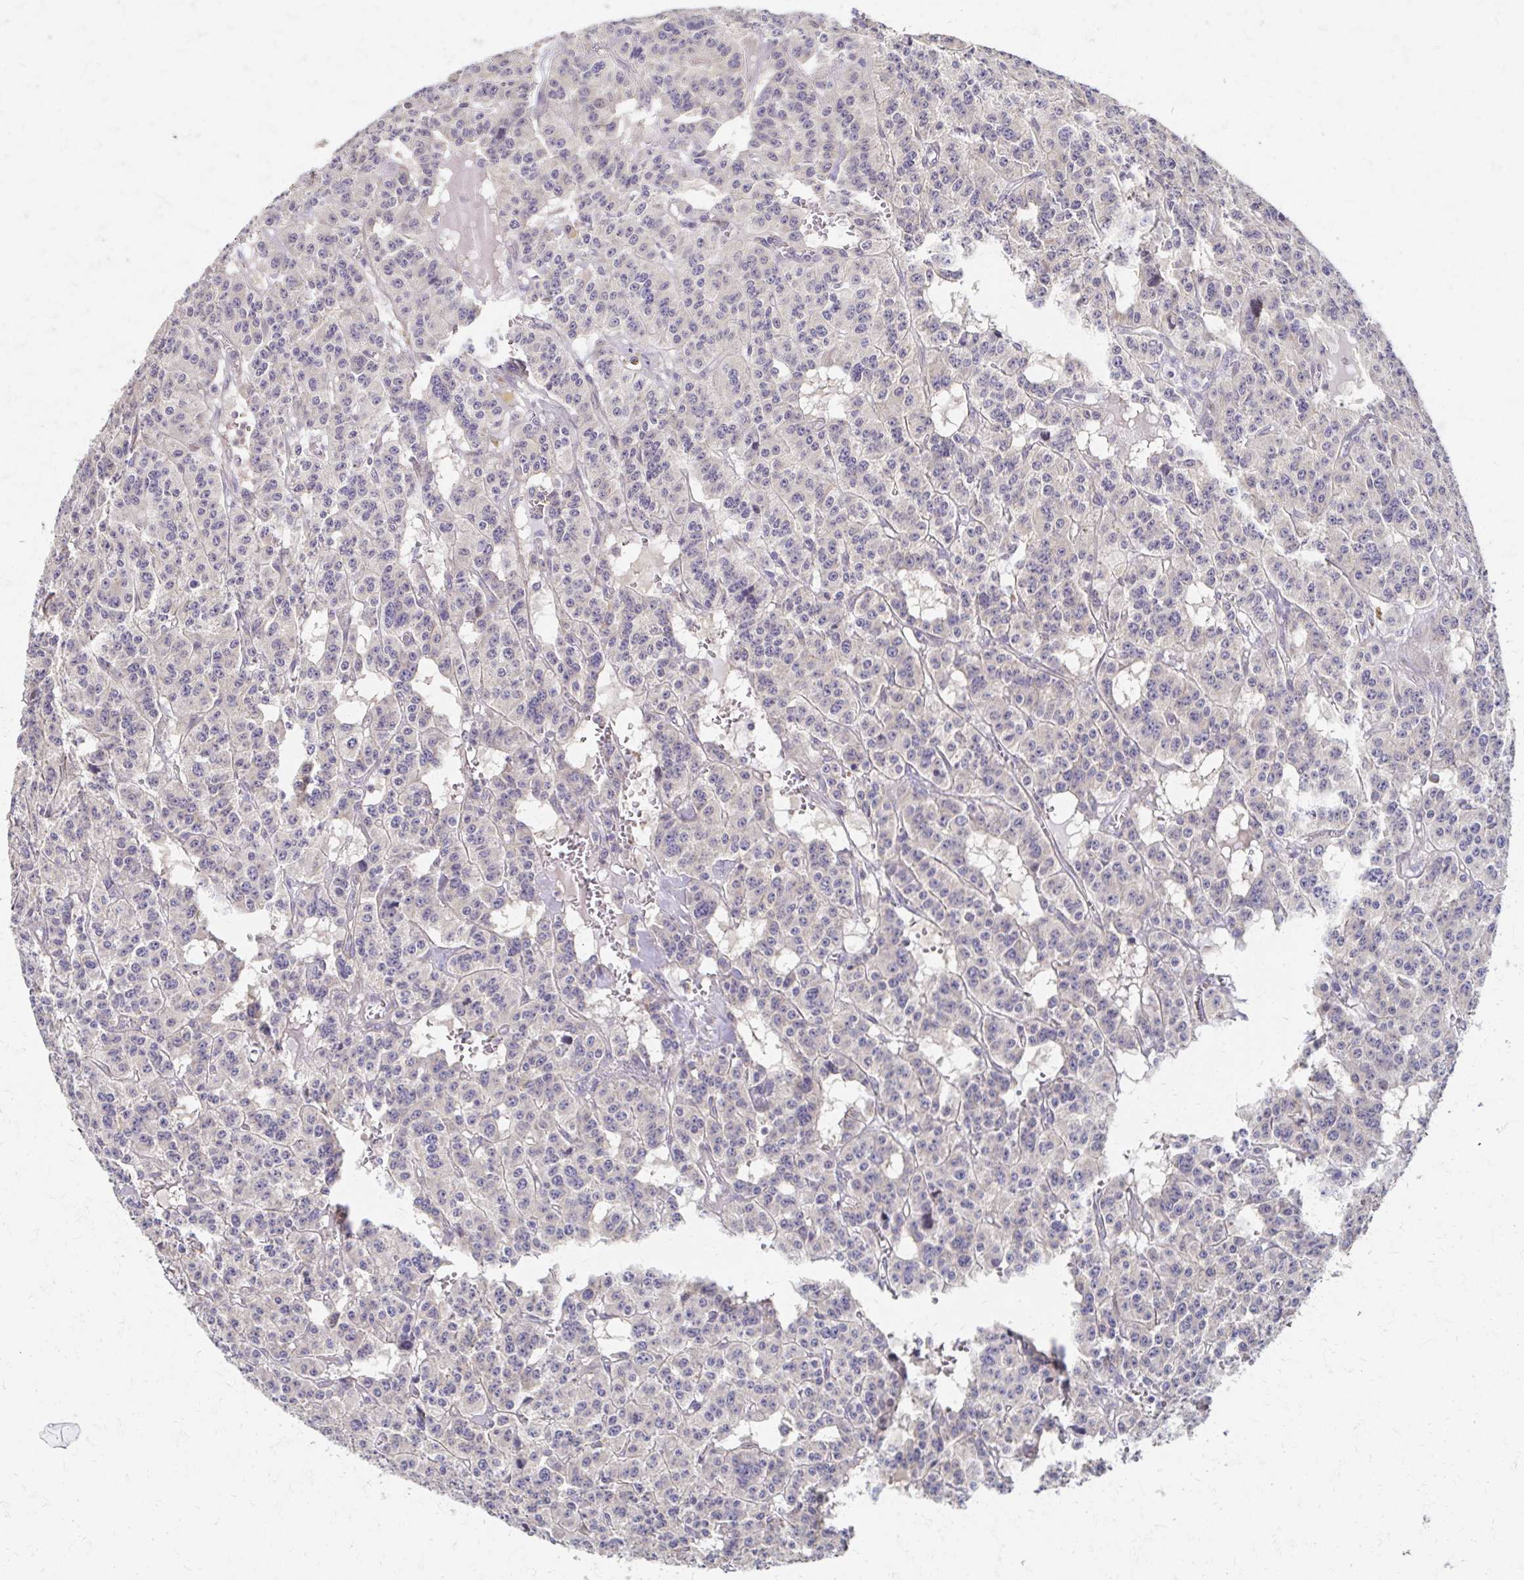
{"staining": {"intensity": "negative", "quantity": "none", "location": "none"}, "tissue": "carcinoid", "cell_type": "Tumor cells", "image_type": "cancer", "snomed": [{"axis": "morphology", "description": "Carcinoid, malignant, NOS"}, {"axis": "topography", "description": "Lung"}], "caption": "DAB immunohistochemical staining of human carcinoid (malignant) displays no significant expression in tumor cells.", "gene": "EOLA2", "patient": {"sex": "female", "age": 71}}